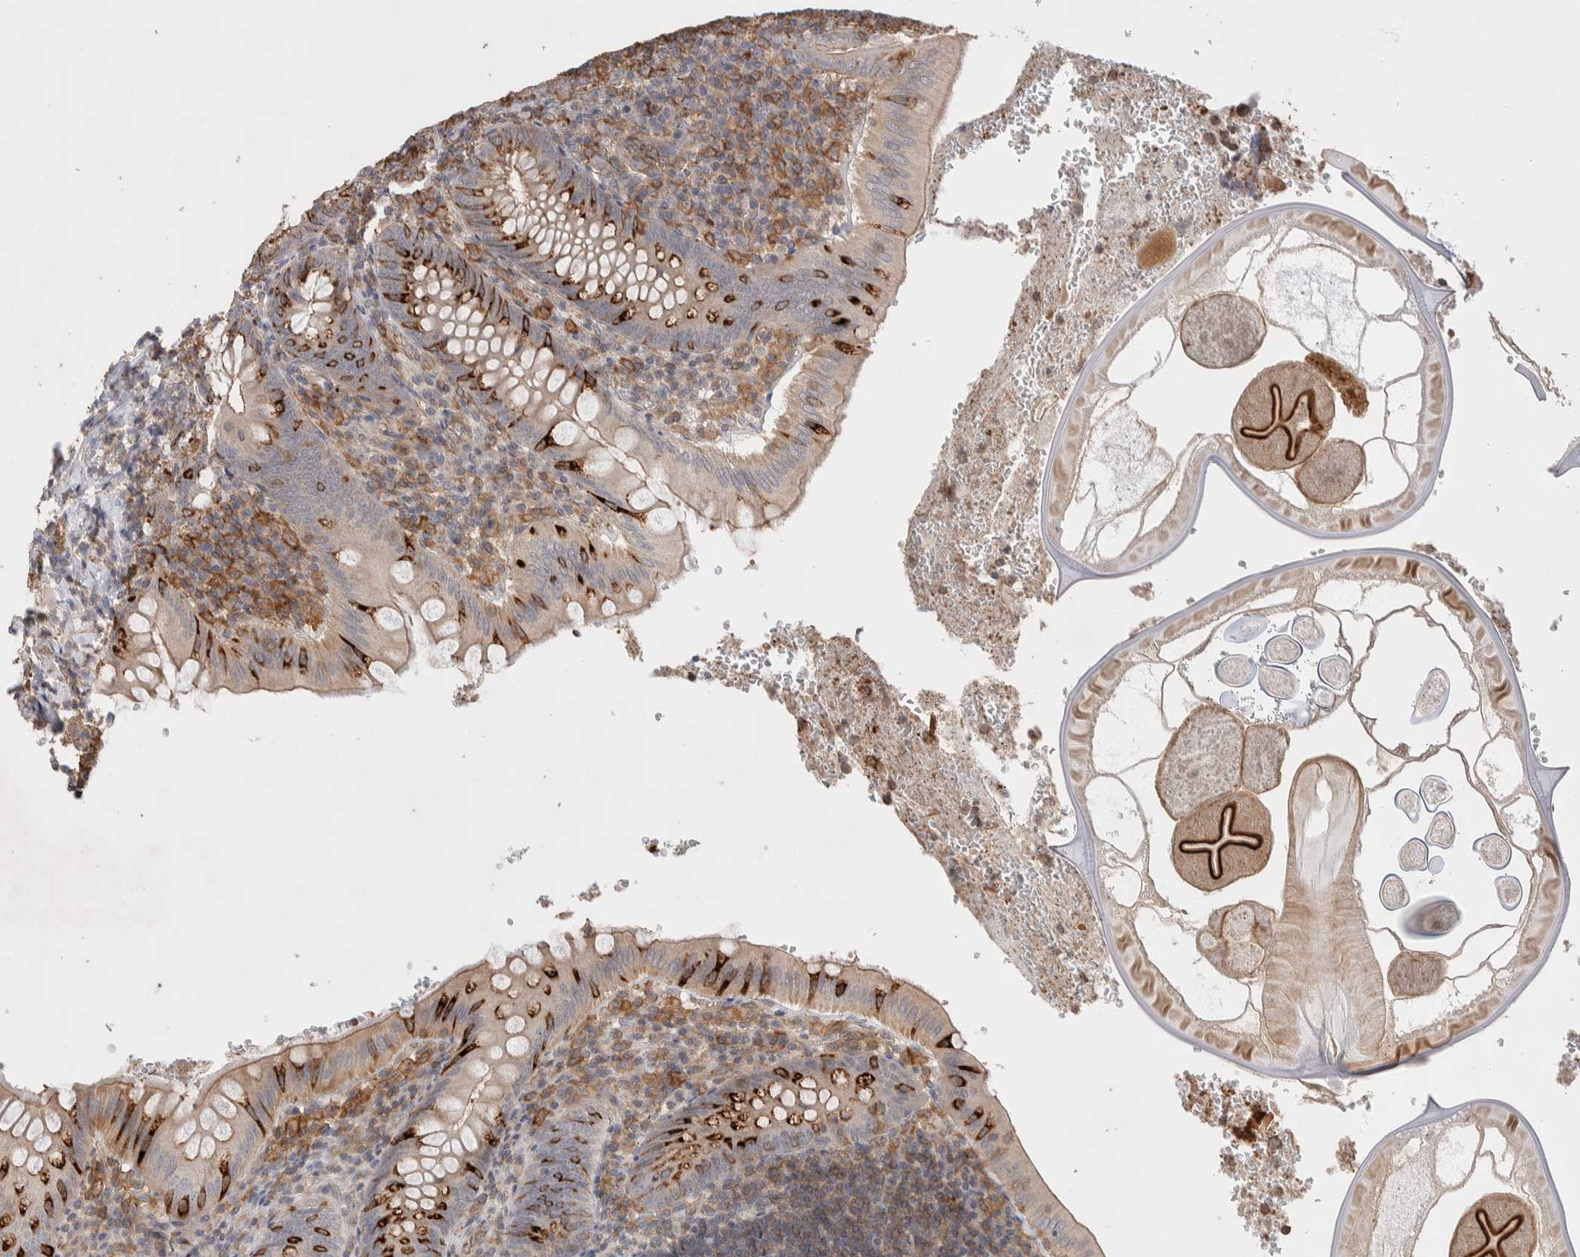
{"staining": {"intensity": "strong", "quantity": "25%-75%", "location": "cytoplasmic/membranous"}, "tissue": "appendix", "cell_type": "Glandular cells", "image_type": "normal", "snomed": [{"axis": "morphology", "description": "Normal tissue, NOS"}, {"axis": "topography", "description": "Appendix"}], "caption": "Protein staining of unremarkable appendix reveals strong cytoplasmic/membranous positivity in approximately 25%-75% of glandular cells.", "gene": "ZNF704", "patient": {"sex": "male", "age": 8}}